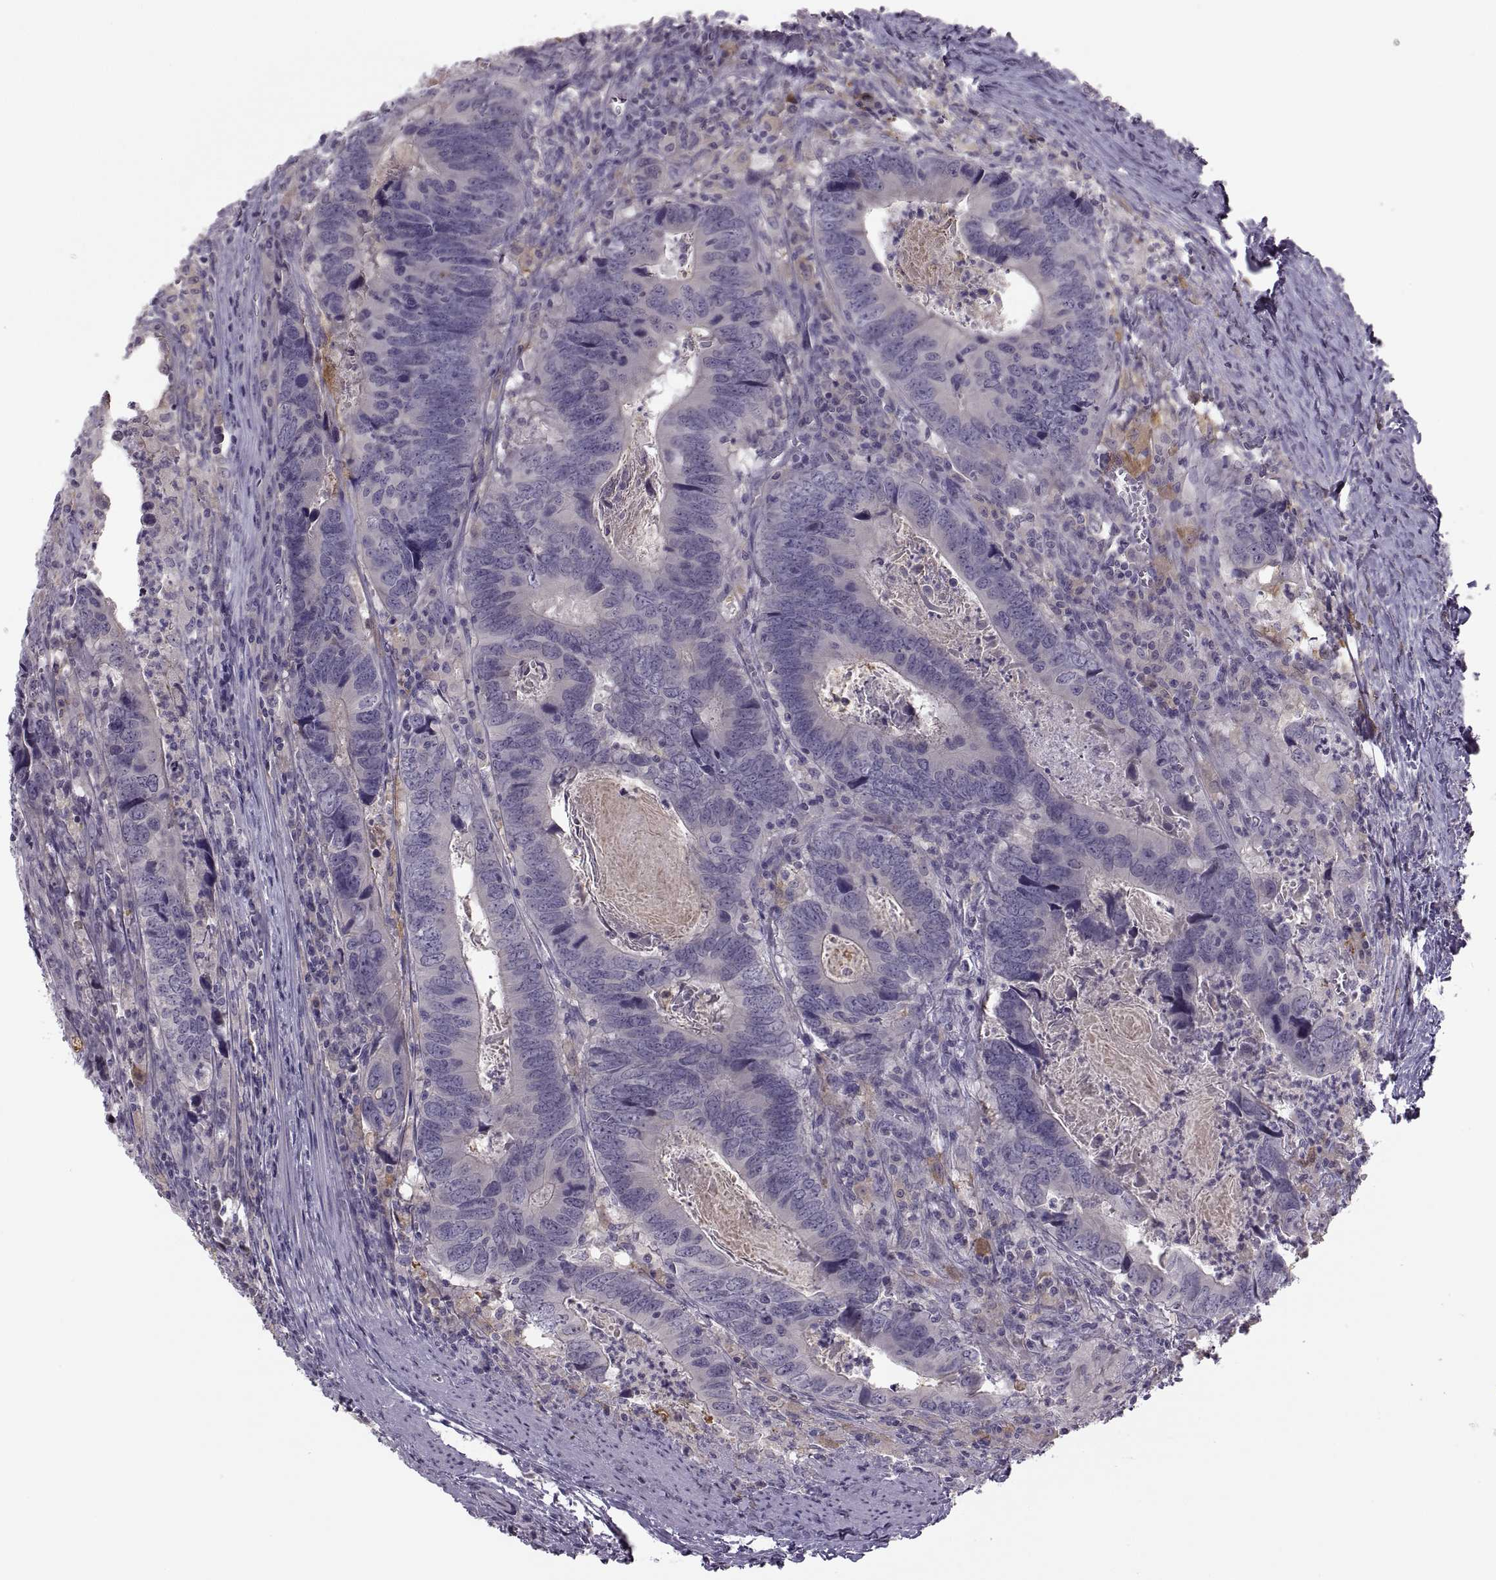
{"staining": {"intensity": "negative", "quantity": "none", "location": "none"}, "tissue": "colorectal cancer", "cell_type": "Tumor cells", "image_type": "cancer", "snomed": [{"axis": "morphology", "description": "Adenocarcinoma, NOS"}, {"axis": "topography", "description": "Colon"}], "caption": "Immunohistochemistry image of neoplastic tissue: human adenocarcinoma (colorectal) stained with DAB reveals no significant protein expression in tumor cells.", "gene": "H2AP", "patient": {"sex": "female", "age": 82}}